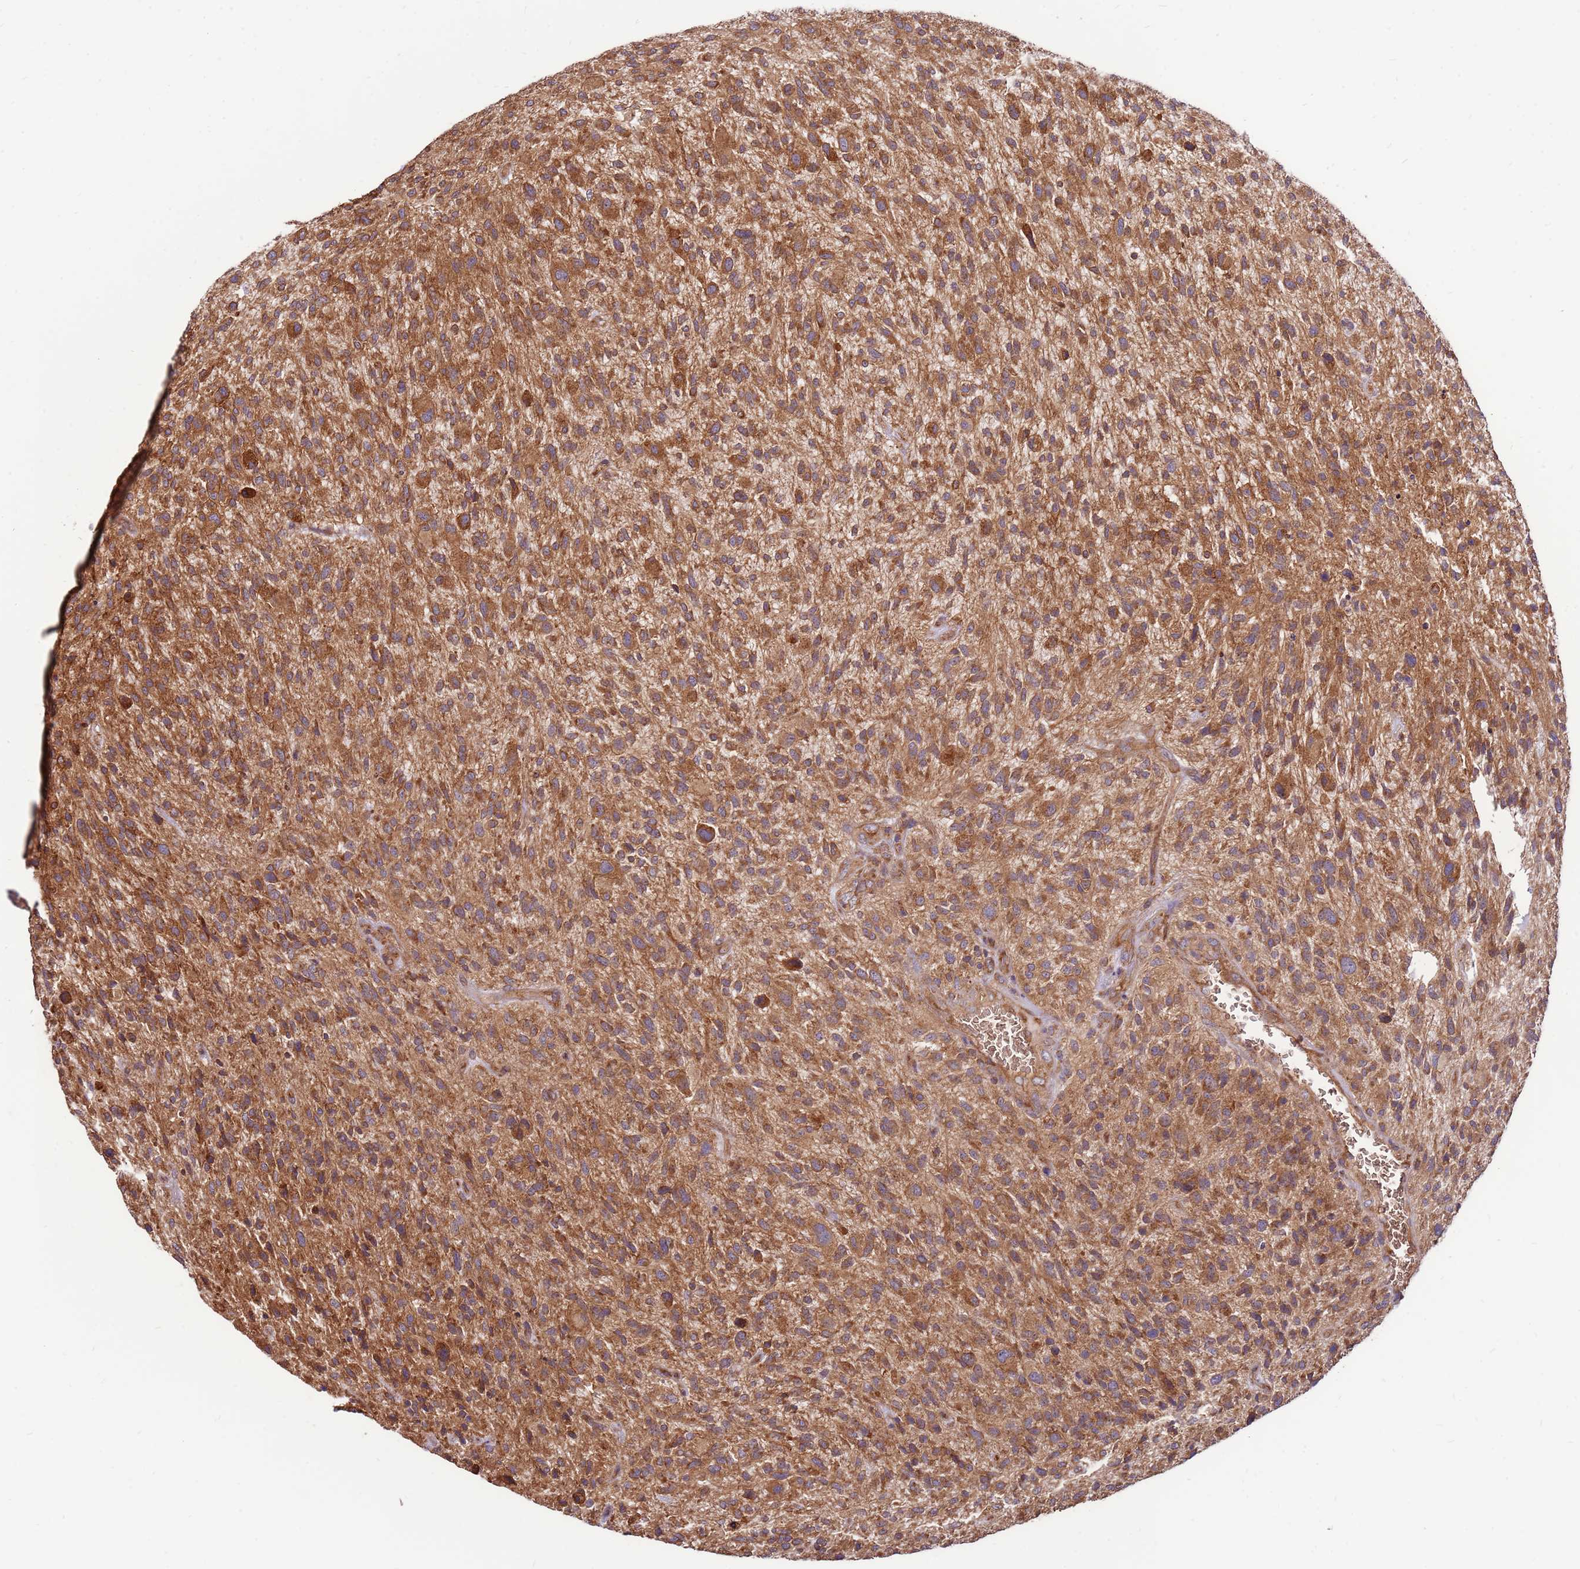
{"staining": {"intensity": "moderate", "quantity": ">75%", "location": "cytoplasmic/membranous"}, "tissue": "glioma", "cell_type": "Tumor cells", "image_type": "cancer", "snomed": [{"axis": "morphology", "description": "Glioma, malignant, High grade"}, {"axis": "topography", "description": "Brain"}], "caption": "Protein staining of malignant high-grade glioma tissue exhibits moderate cytoplasmic/membranous expression in about >75% of tumor cells.", "gene": "SLC44A5", "patient": {"sex": "male", "age": 47}}